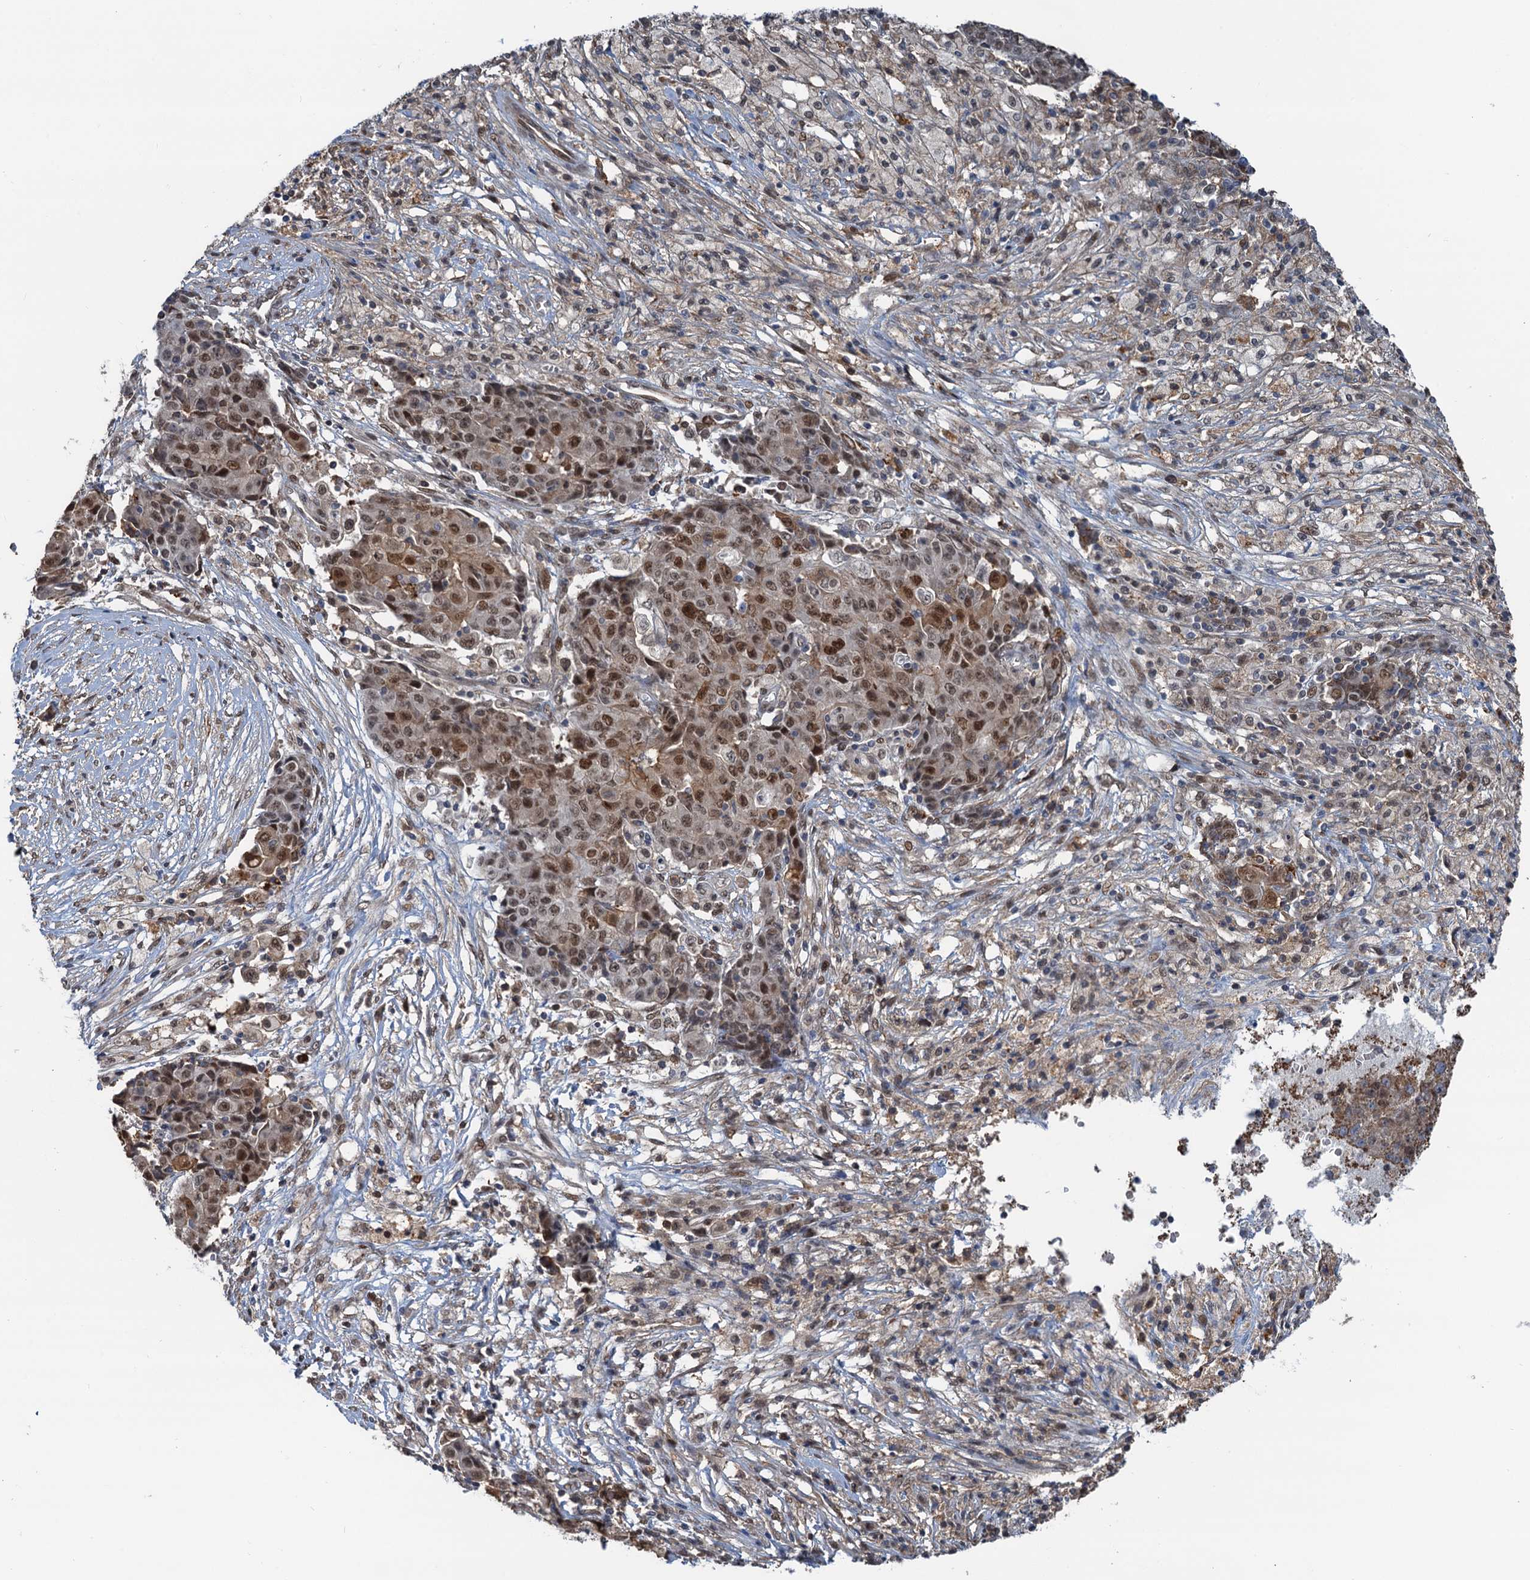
{"staining": {"intensity": "moderate", "quantity": ">75%", "location": "nuclear"}, "tissue": "ovarian cancer", "cell_type": "Tumor cells", "image_type": "cancer", "snomed": [{"axis": "morphology", "description": "Carcinoma, endometroid"}, {"axis": "topography", "description": "Ovary"}], "caption": "Immunohistochemistry (IHC) image of ovarian cancer stained for a protein (brown), which shows medium levels of moderate nuclear expression in approximately >75% of tumor cells.", "gene": "ZNF609", "patient": {"sex": "female", "age": 42}}